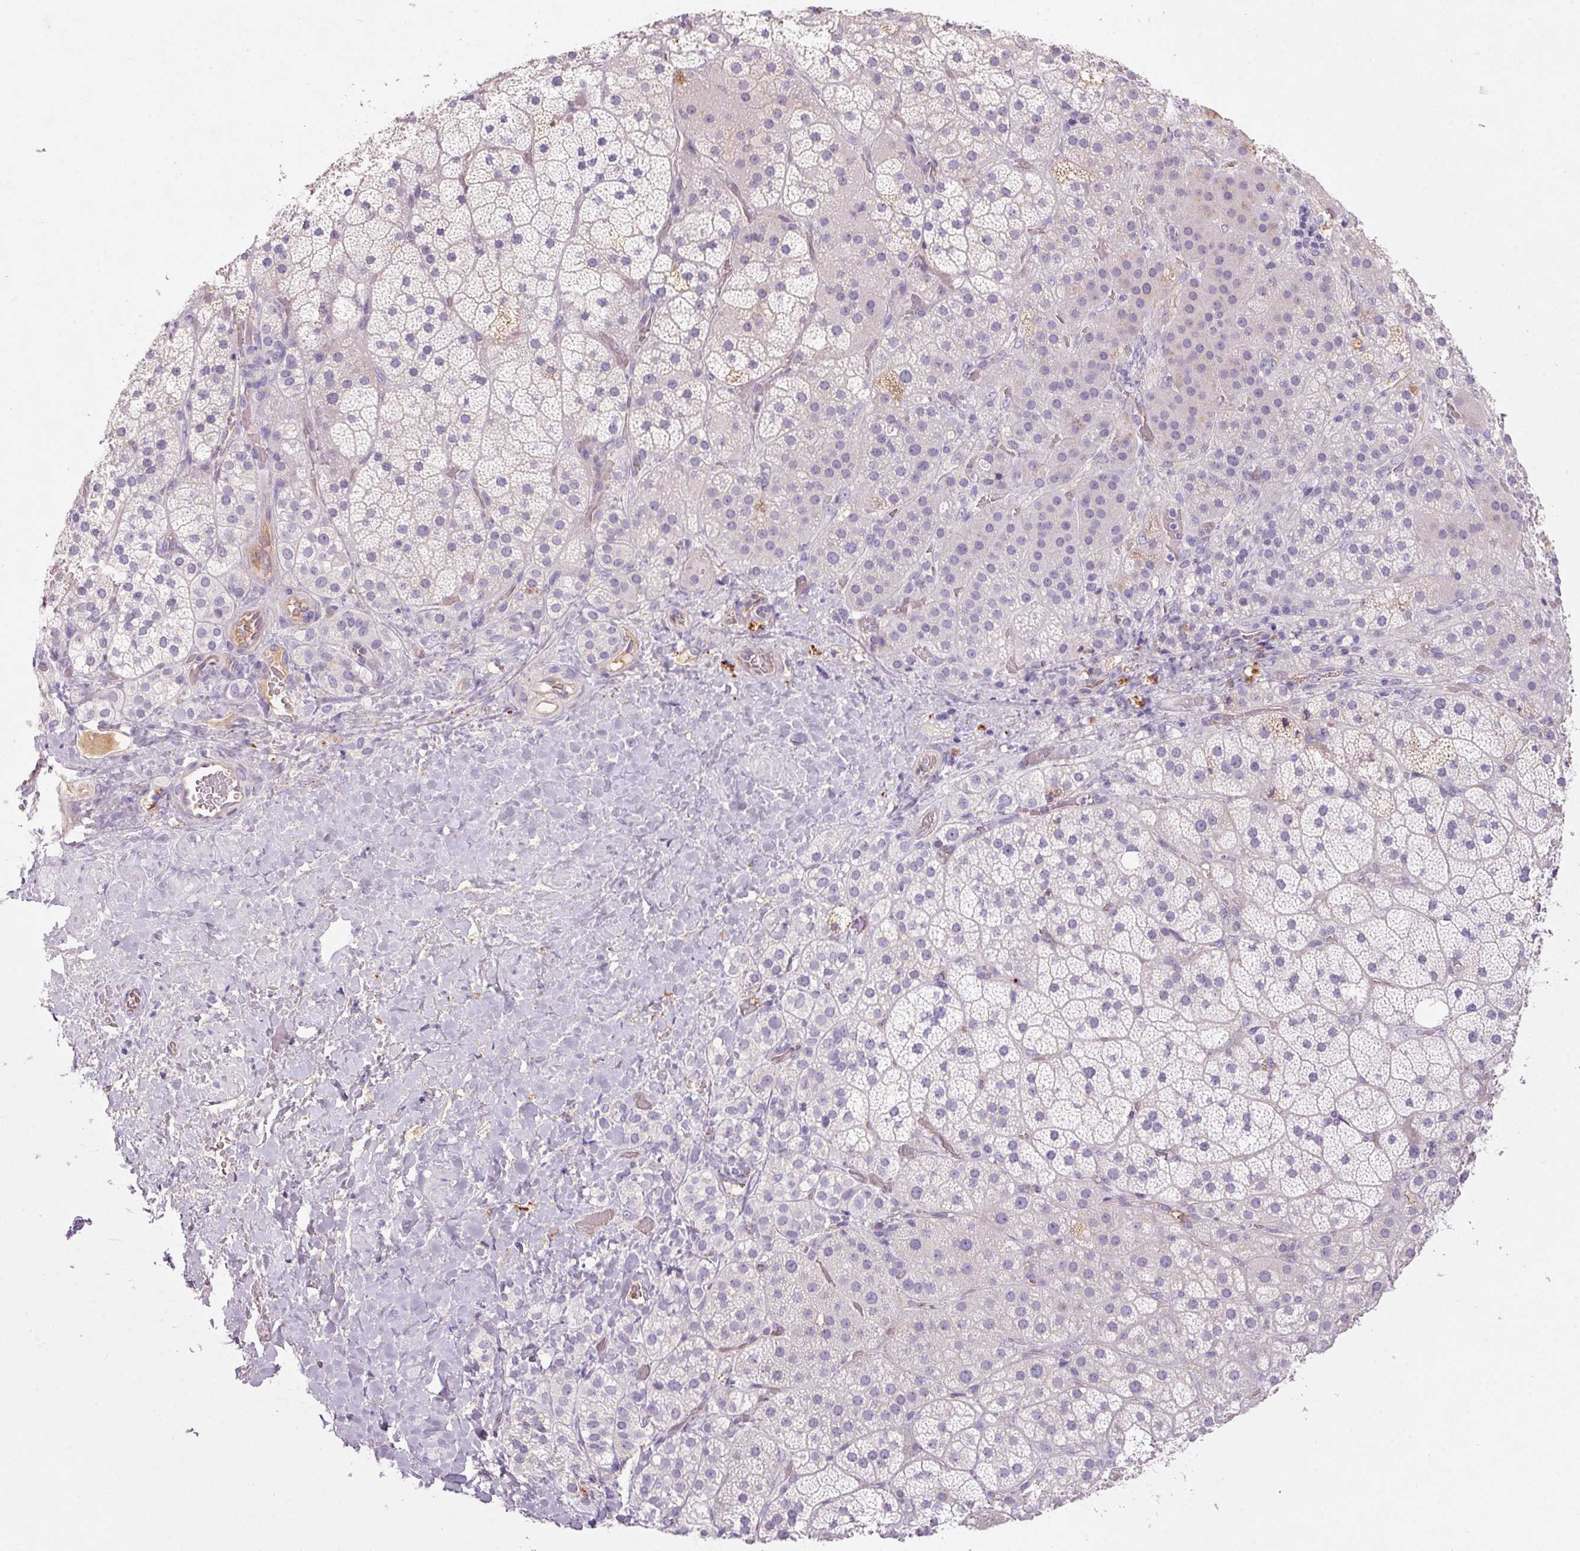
{"staining": {"intensity": "negative", "quantity": "none", "location": "none"}, "tissue": "adrenal gland", "cell_type": "Glandular cells", "image_type": "normal", "snomed": [{"axis": "morphology", "description": "Normal tissue, NOS"}, {"axis": "topography", "description": "Adrenal gland"}], "caption": "High power microscopy histopathology image of an IHC micrograph of unremarkable adrenal gland, revealing no significant staining in glandular cells.", "gene": "APOC4", "patient": {"sex": "male", "age": 57}}